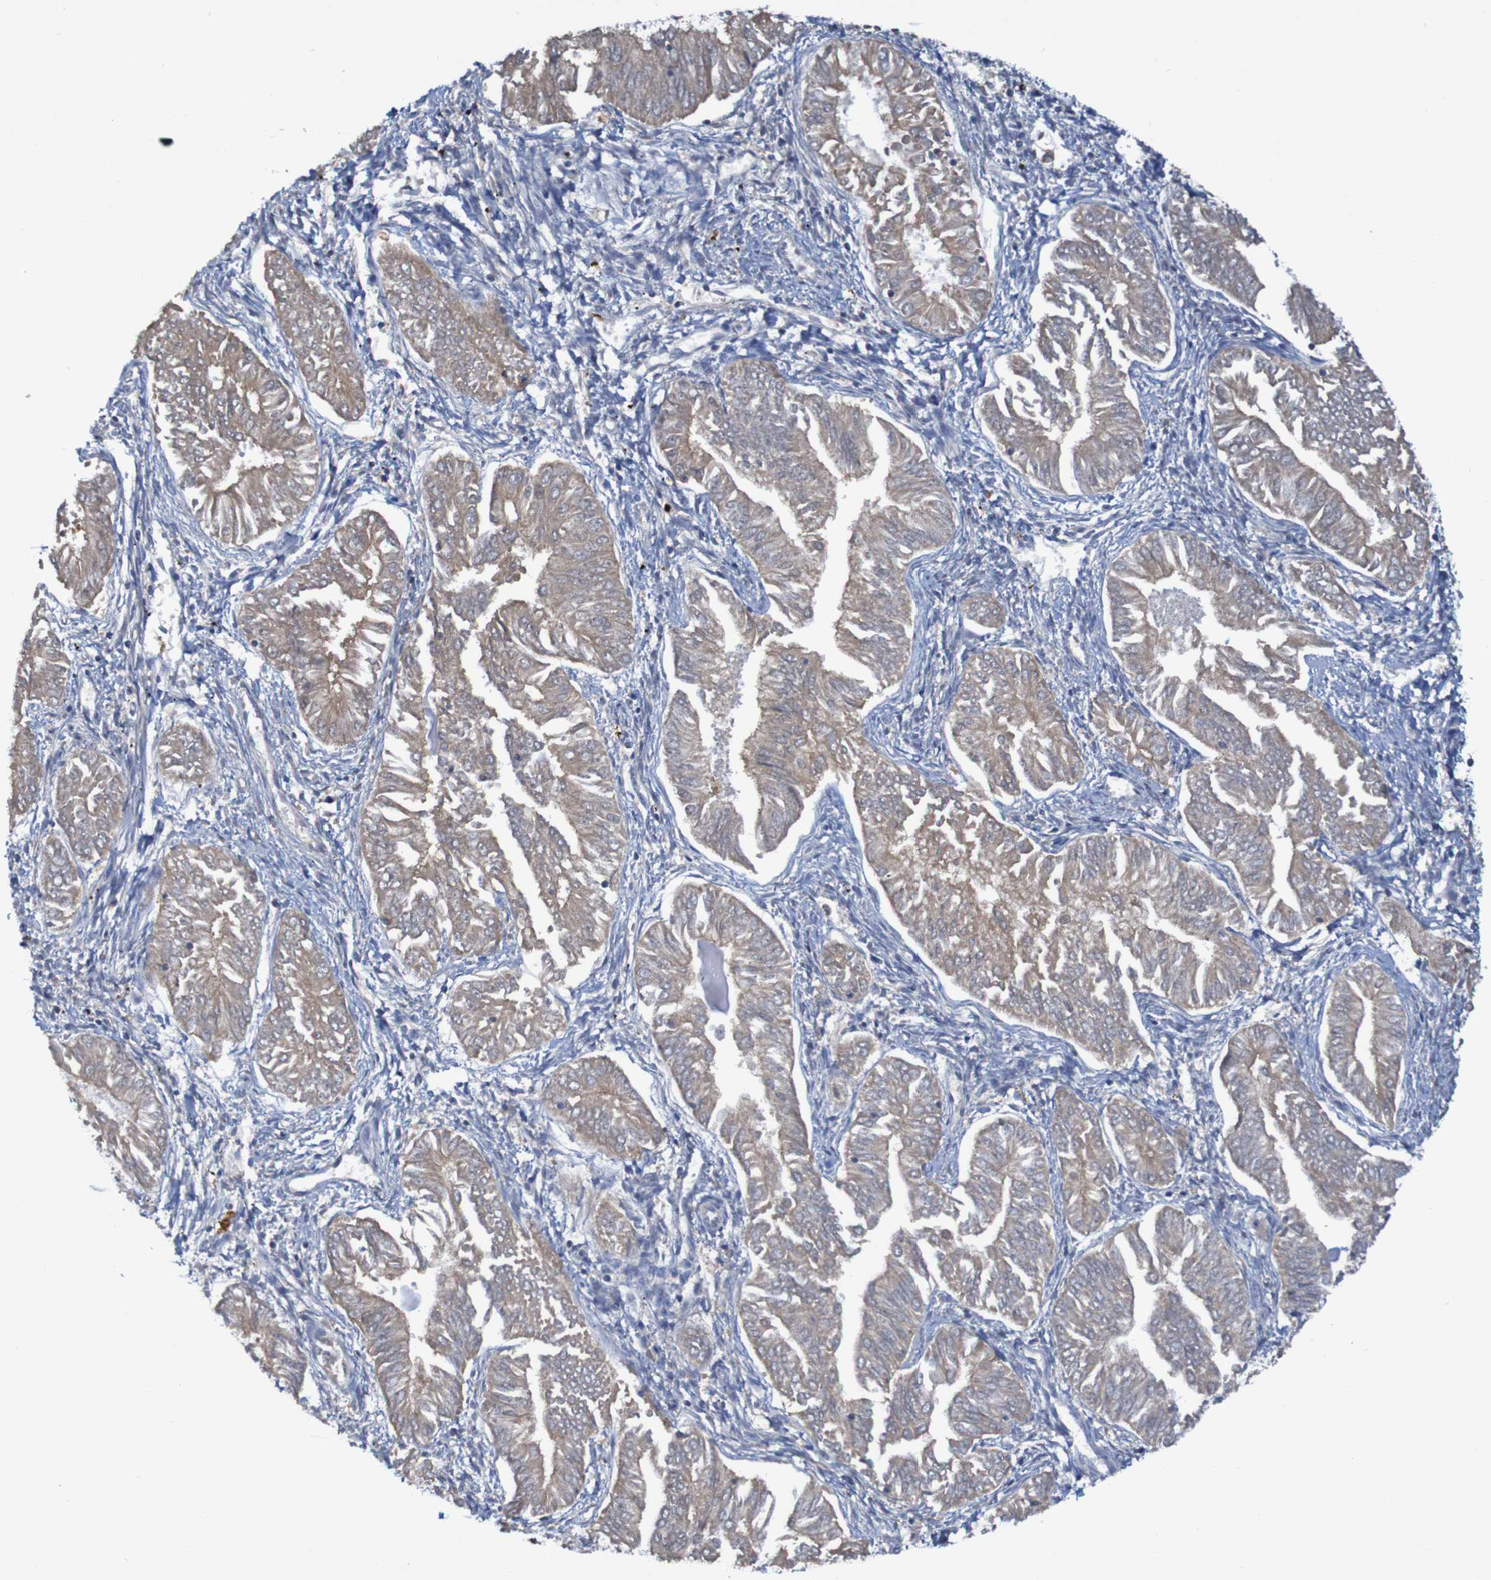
{"staining": {"intensity": "moderate", "quantity": ">75%", "location": "cytoplasmic/membranous"}, "tissue": "endometrial cancer", "cell_type": "Tumor cells", "image_type": "cancer", "snomed": [{"axis": "morphology", "description": "Adenocarcinoma, NOS"}, {"axis": "topography", "description": "Endometrium"}], "caption": "About >75% of tumor cells in human endometrial cancer exhibit moderate cytoplasmic/membranous protein positivity as visualized by brown immunohistochemical staining.", "gene": "ARHGEF16", "patient": {"sex": "female", "age": 53}}